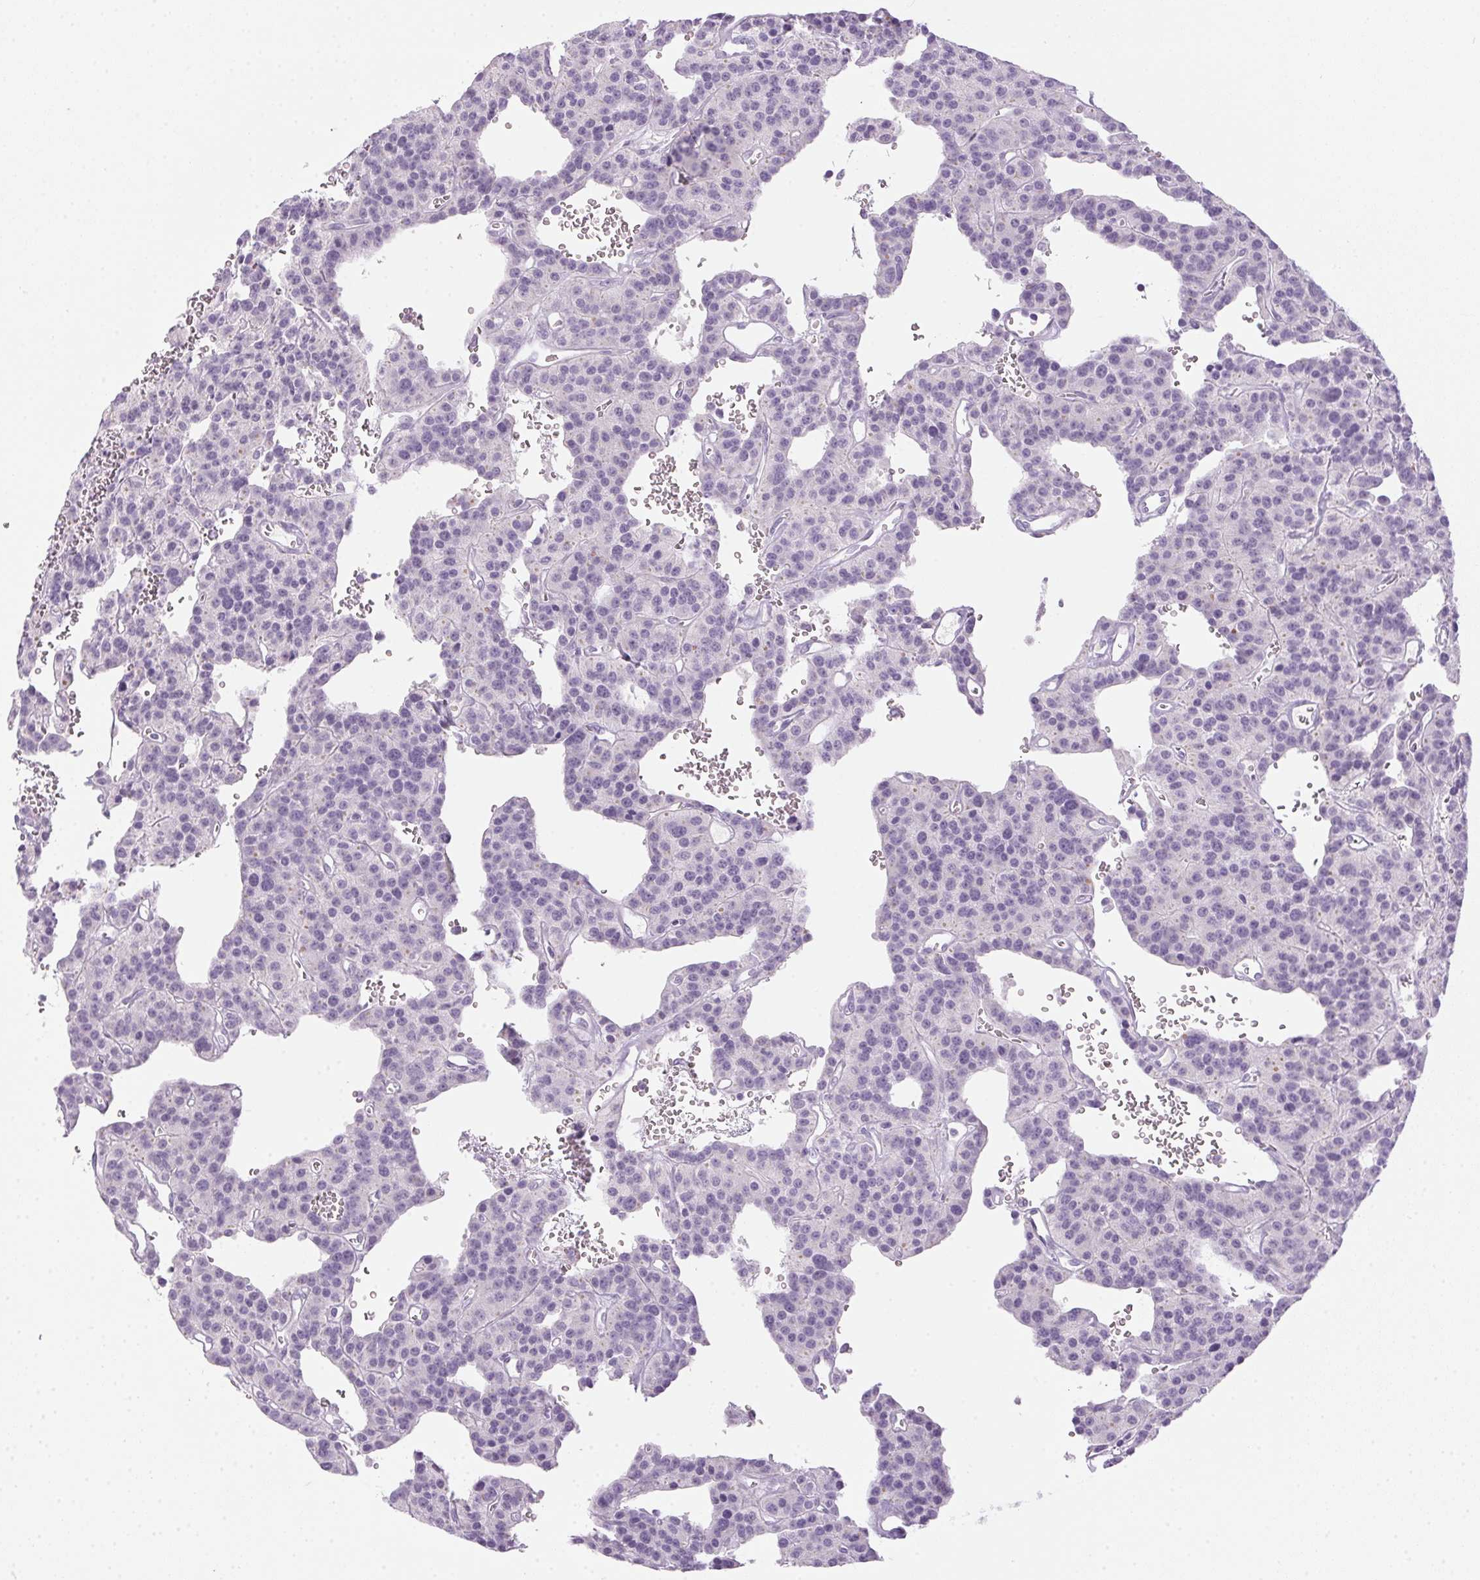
{"staining": {"intensity": "negative", "quantity": "none", "location": "none"}, "tissue": "carcinoid", "cell_type": "Tumor cells", "image_type": "cancer", "snomed": [{"axis": "morphology", "description": "Carcinoid, malignant, NOS"}, {"axis": "topography", "description": "Lung"}], "caption": "Micrograph shows no significant protein positivity in tumor cells of carcinoid.", "gene": "POPDC2", "patient": {"sex": "female", "age": 71}}